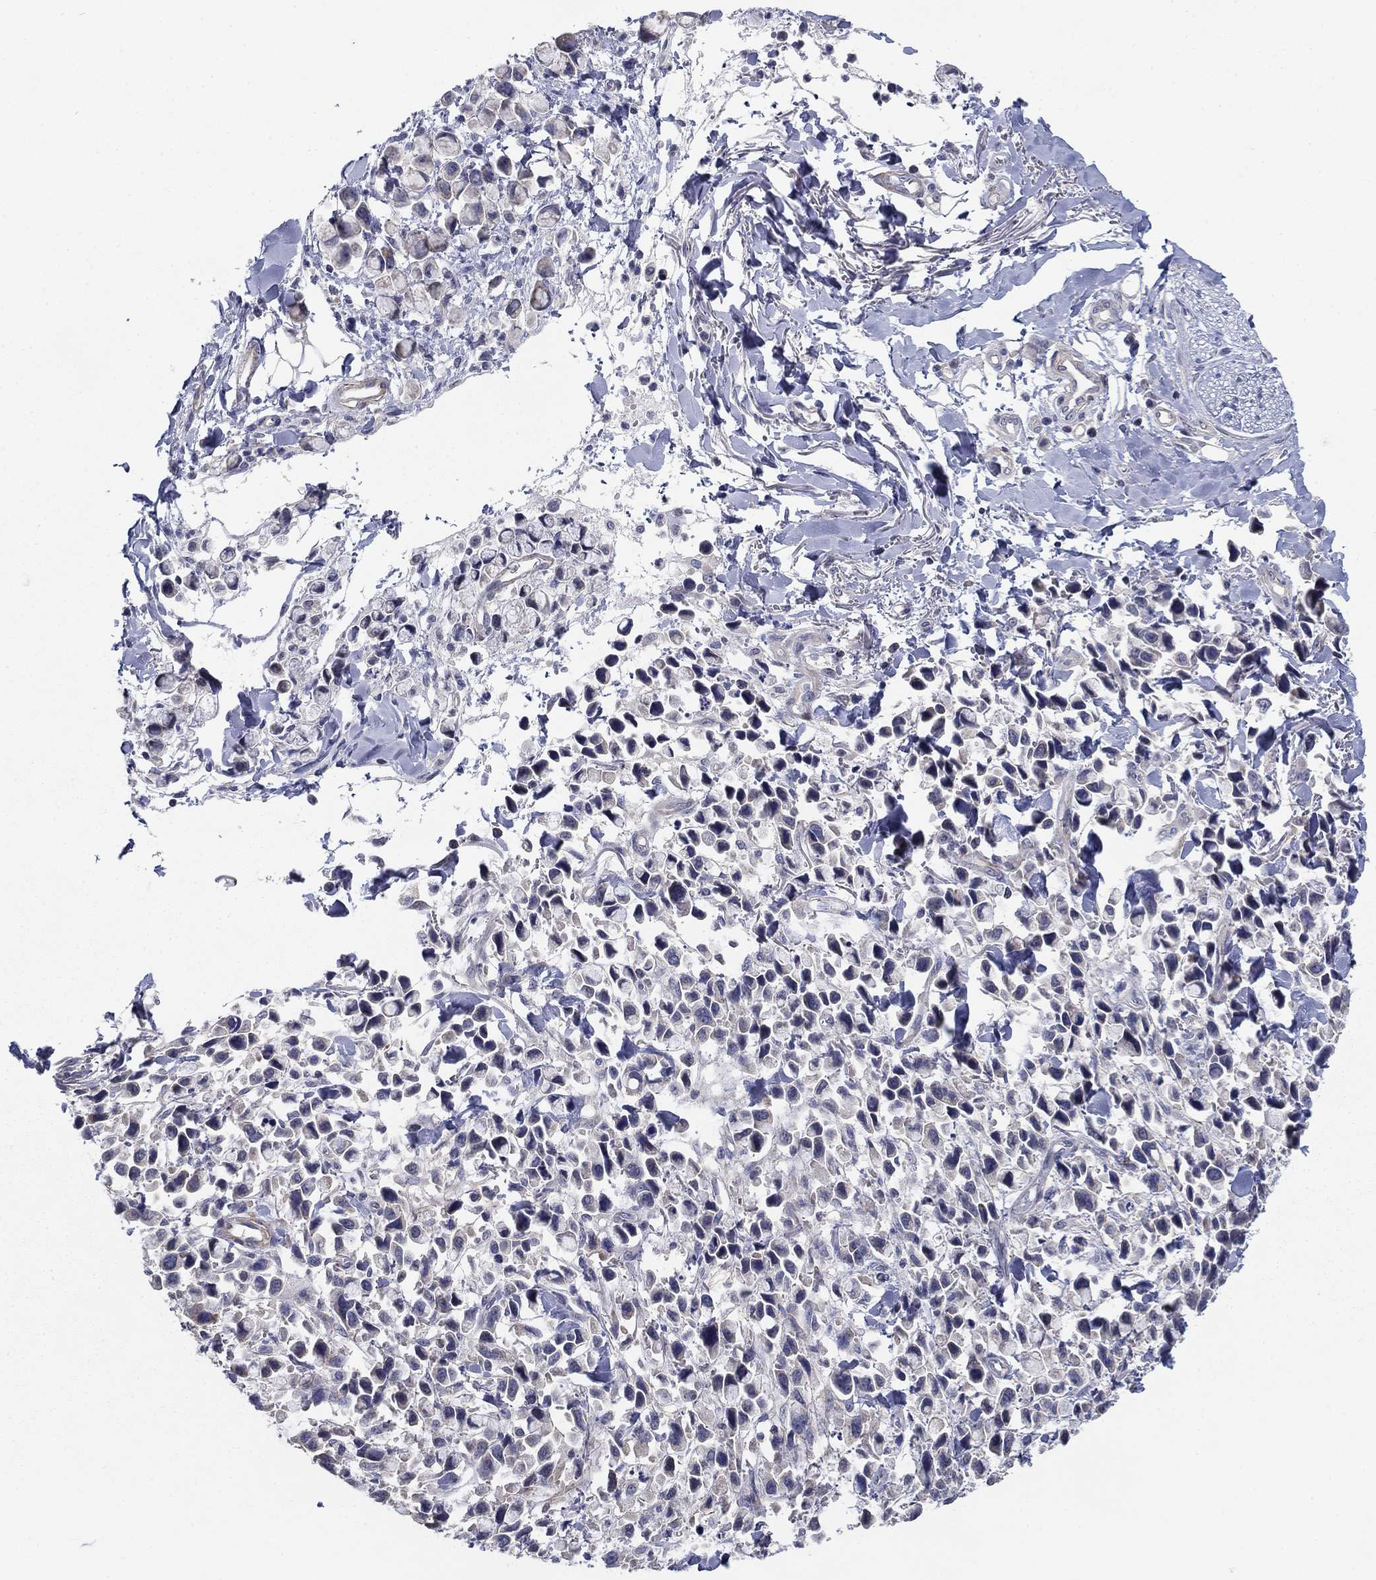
{"staining": {"intensity": "negative", "quantity": "none", "location": "none"}, "tissue": "stomach cancer", "cell_type": "Tumor cells", "image_type": "cancer", "snomed": [{"axis": "morphology", "description": "Adenocarcinoma, NOS"}, {"axis": "topography", "description": "Stomach"}], "caption": "Stomach cancer (adenocarcinoma) was stained to show a protein in brown. There is no significant staining in tumor cells. (DAB immunohistochemistry, high magnification).", "gene": "GRK7", "patient": {"sex": "female", "age": 81}}